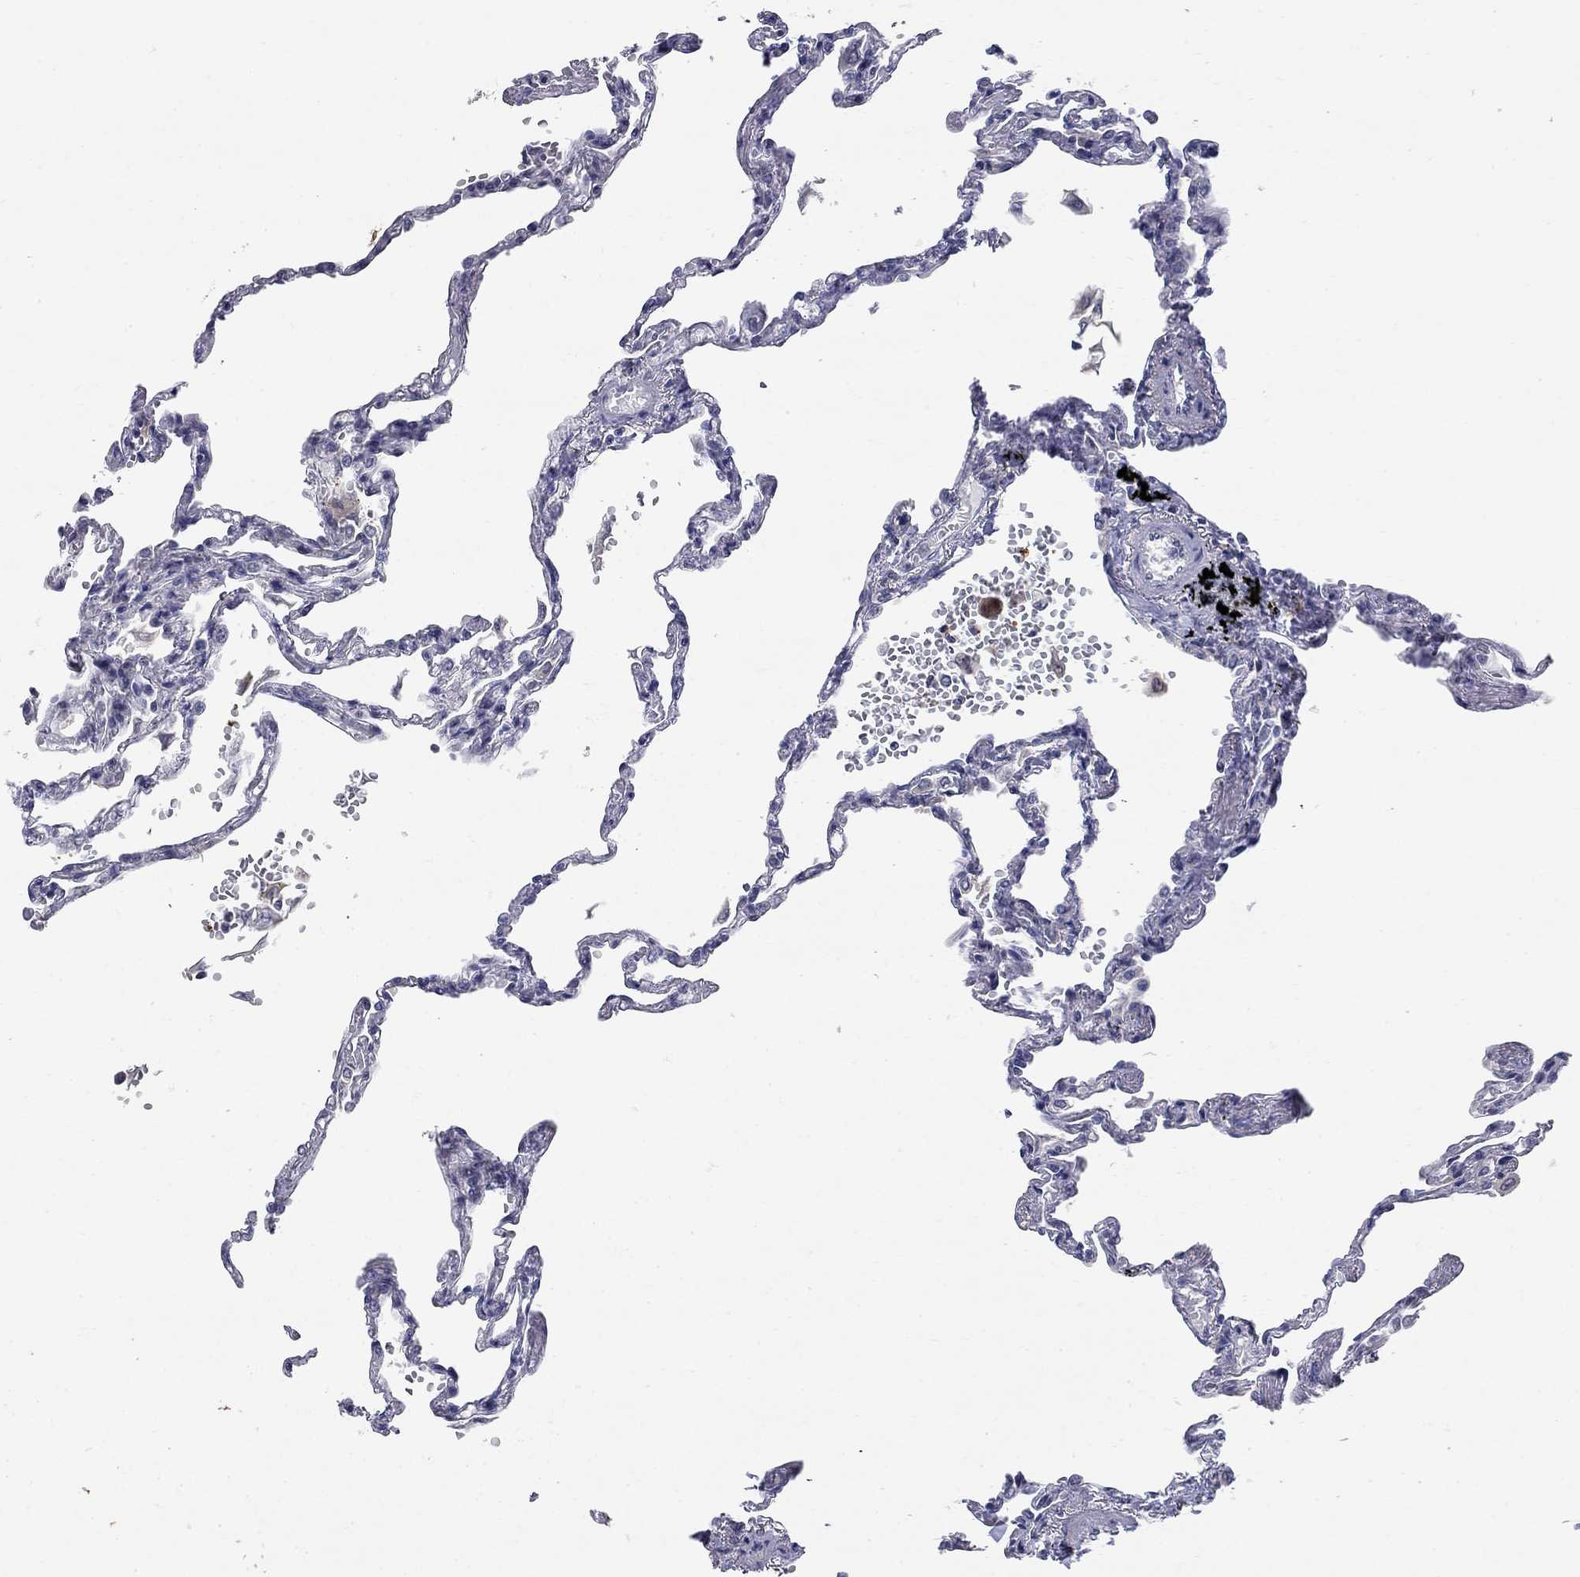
{"staining": {"intensity": "negative", "quantity": "none", "location": "none"}, "tissue": "lung", "cell_type": "Alveolar cells", "image_type": "normal", "snomed": [{"axis": "morphology", "description": "Normal tissue, NOS"}, {"axis": "topography", "description": "Lung"}], "caption": "This photomicrograph is of unremarkable lung stained with immunohistochemistry (IHC) to label a protein in brown with the nuclei are counter-stained blue. There is no positivity in alveolar cells.", "gene": "ENSG00000255639", "patient": {"sex": "male", "age": 78}}